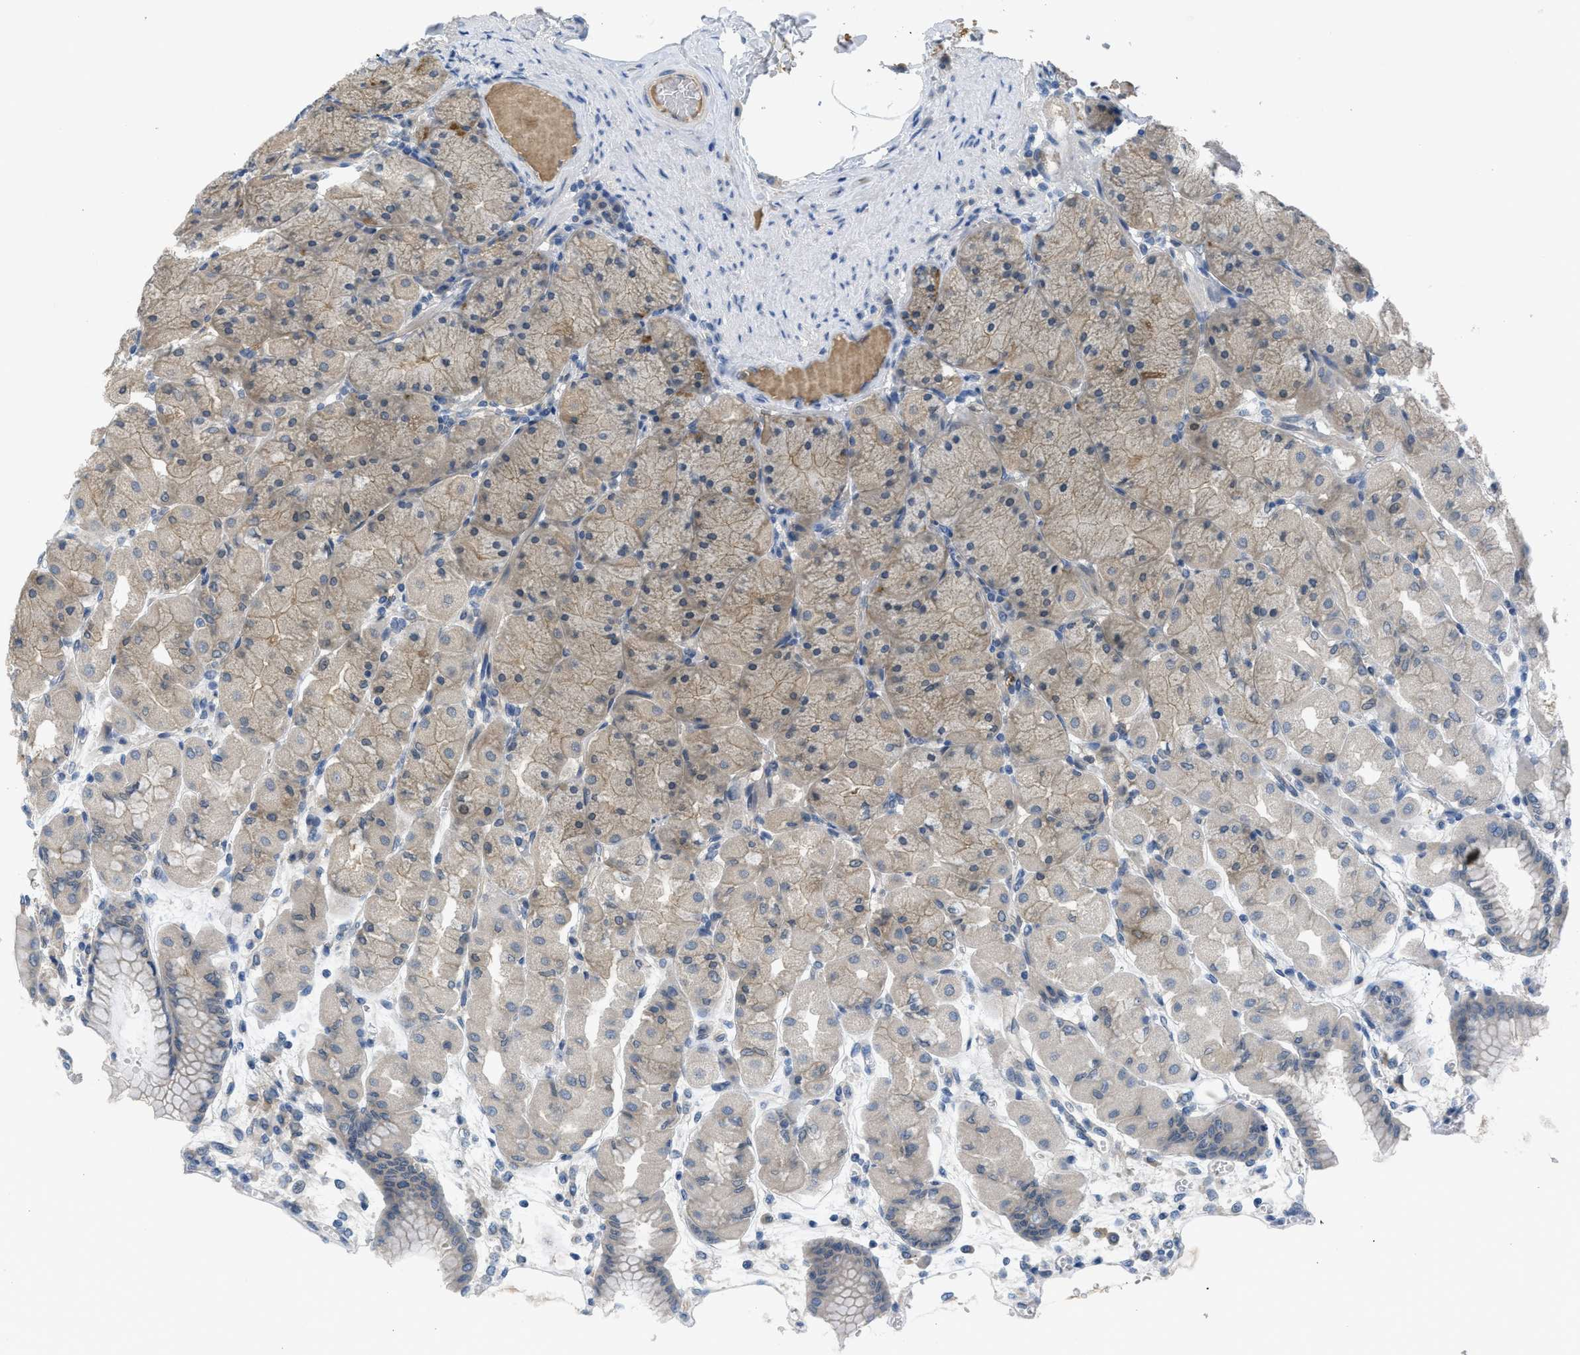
{"staining": {"intensity": "weak", "quantity": ">75%", "location": "cytoplasmic/membranous"}, "tissue": "stomach", "cell_type": "Glandular cells", "image_type": "normal", "snomed": [{"axis": "morphology", "description": "Normal tissue, NOS"}, {"axis": "topography", "description": "Stomach, upper"}], "caption": "High-power microscopy captured an immunohistochemistry (IHC) photomicrograph of unremarkable stomach, revealing weak cytoplasmic/membranous staining in about >75% of glandular cells.", "gene": "TNFAIP1", "patient": {"sex": "female", "age": 56}}